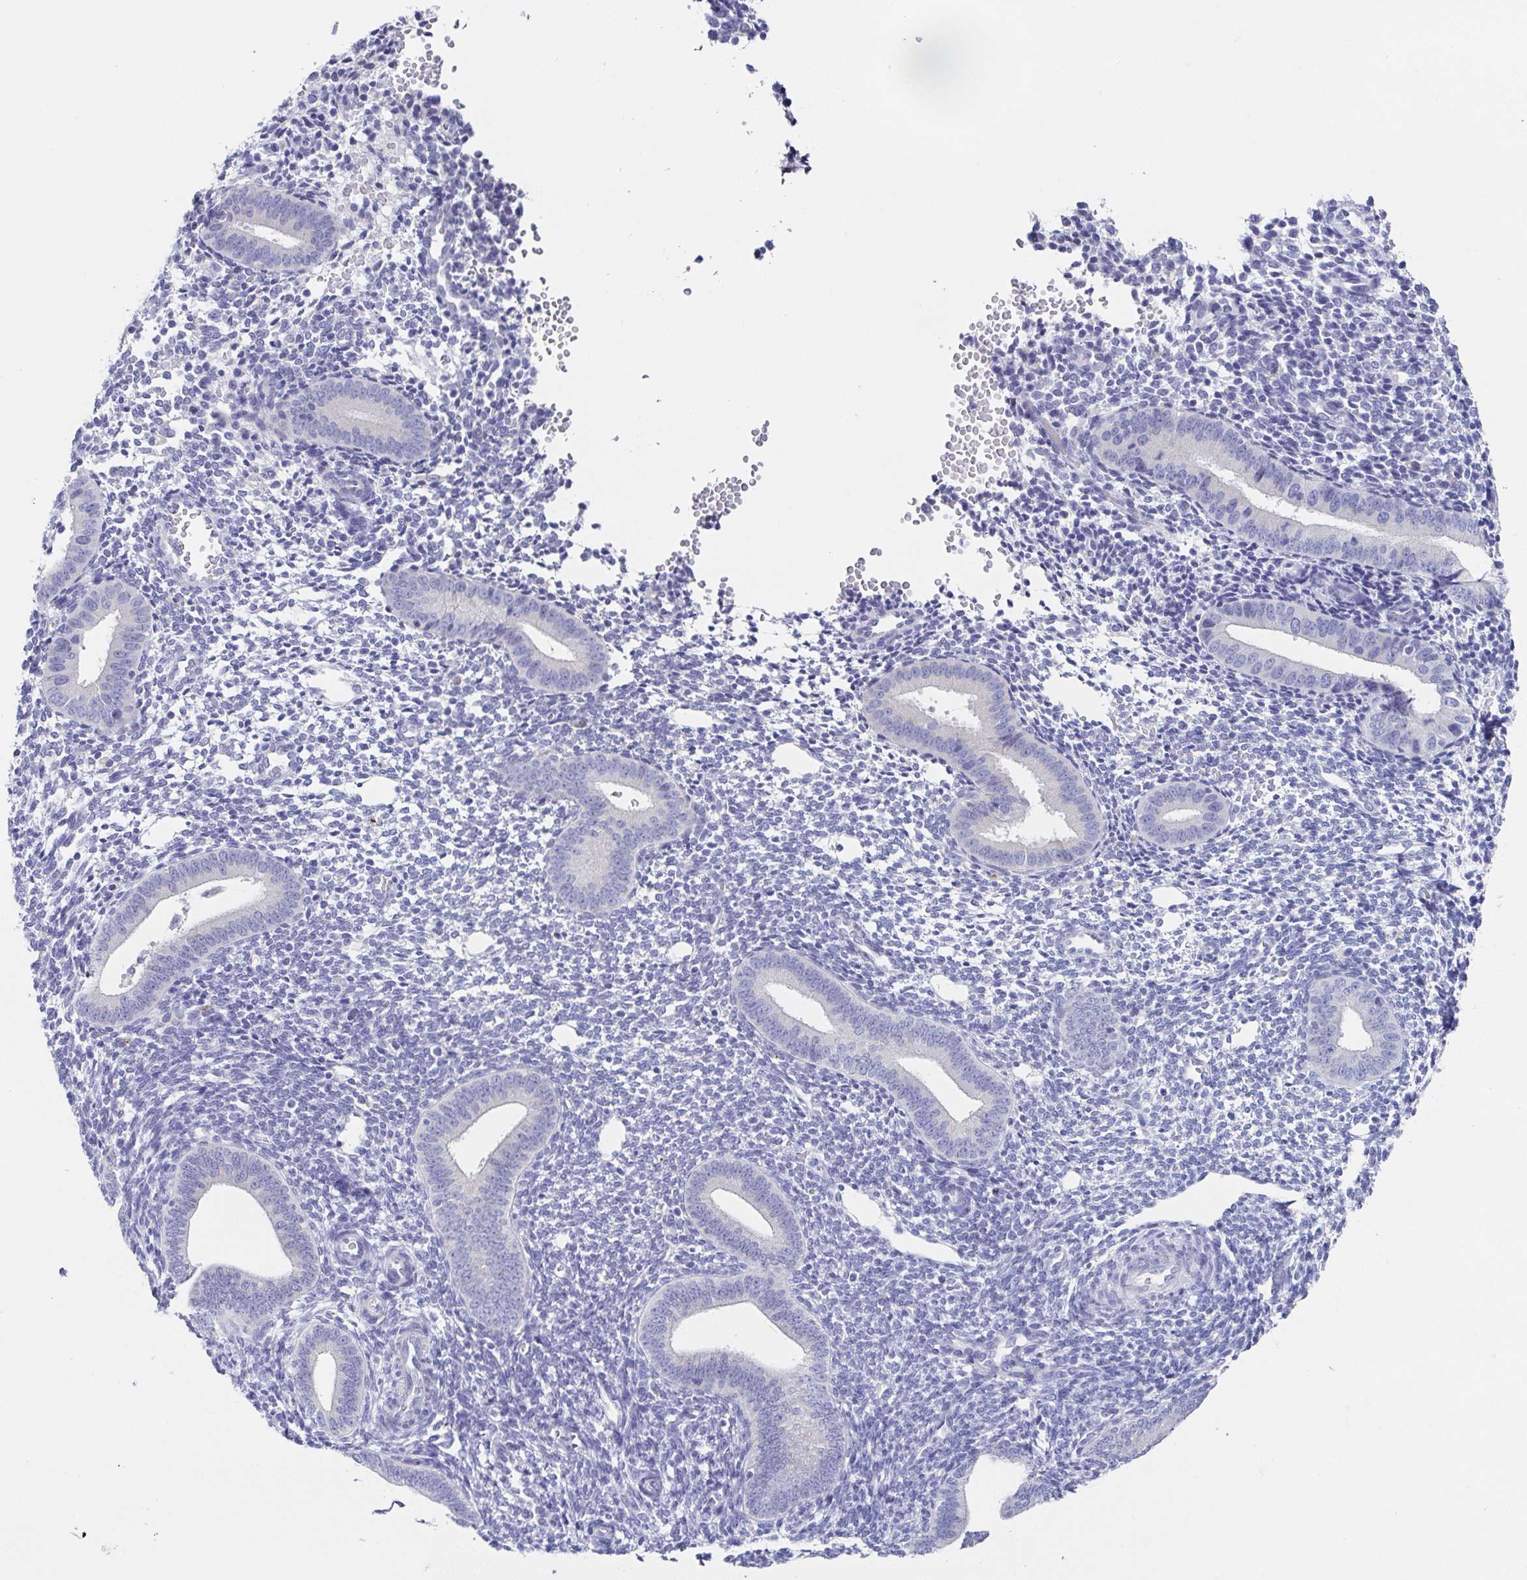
{"staining": {"intensity": "negative", "quantity": "none", "location": "none"}, "tissue": "endometrium", "cell_type": "Cells in endometrial stroma", "image_type": "normal", "snomed": [{"axis": "morphology", "description": "Normal tissue, NOS"}, {"axis": "topography", "description": "Endometrium"}], "caption": "A photomicrograph of human endometrium is negative for staining in cells in endometrial stroma. Nuclei are stained in blue.", "gene": "RDH11", "patient": {"sex": "female", "age": 40}}